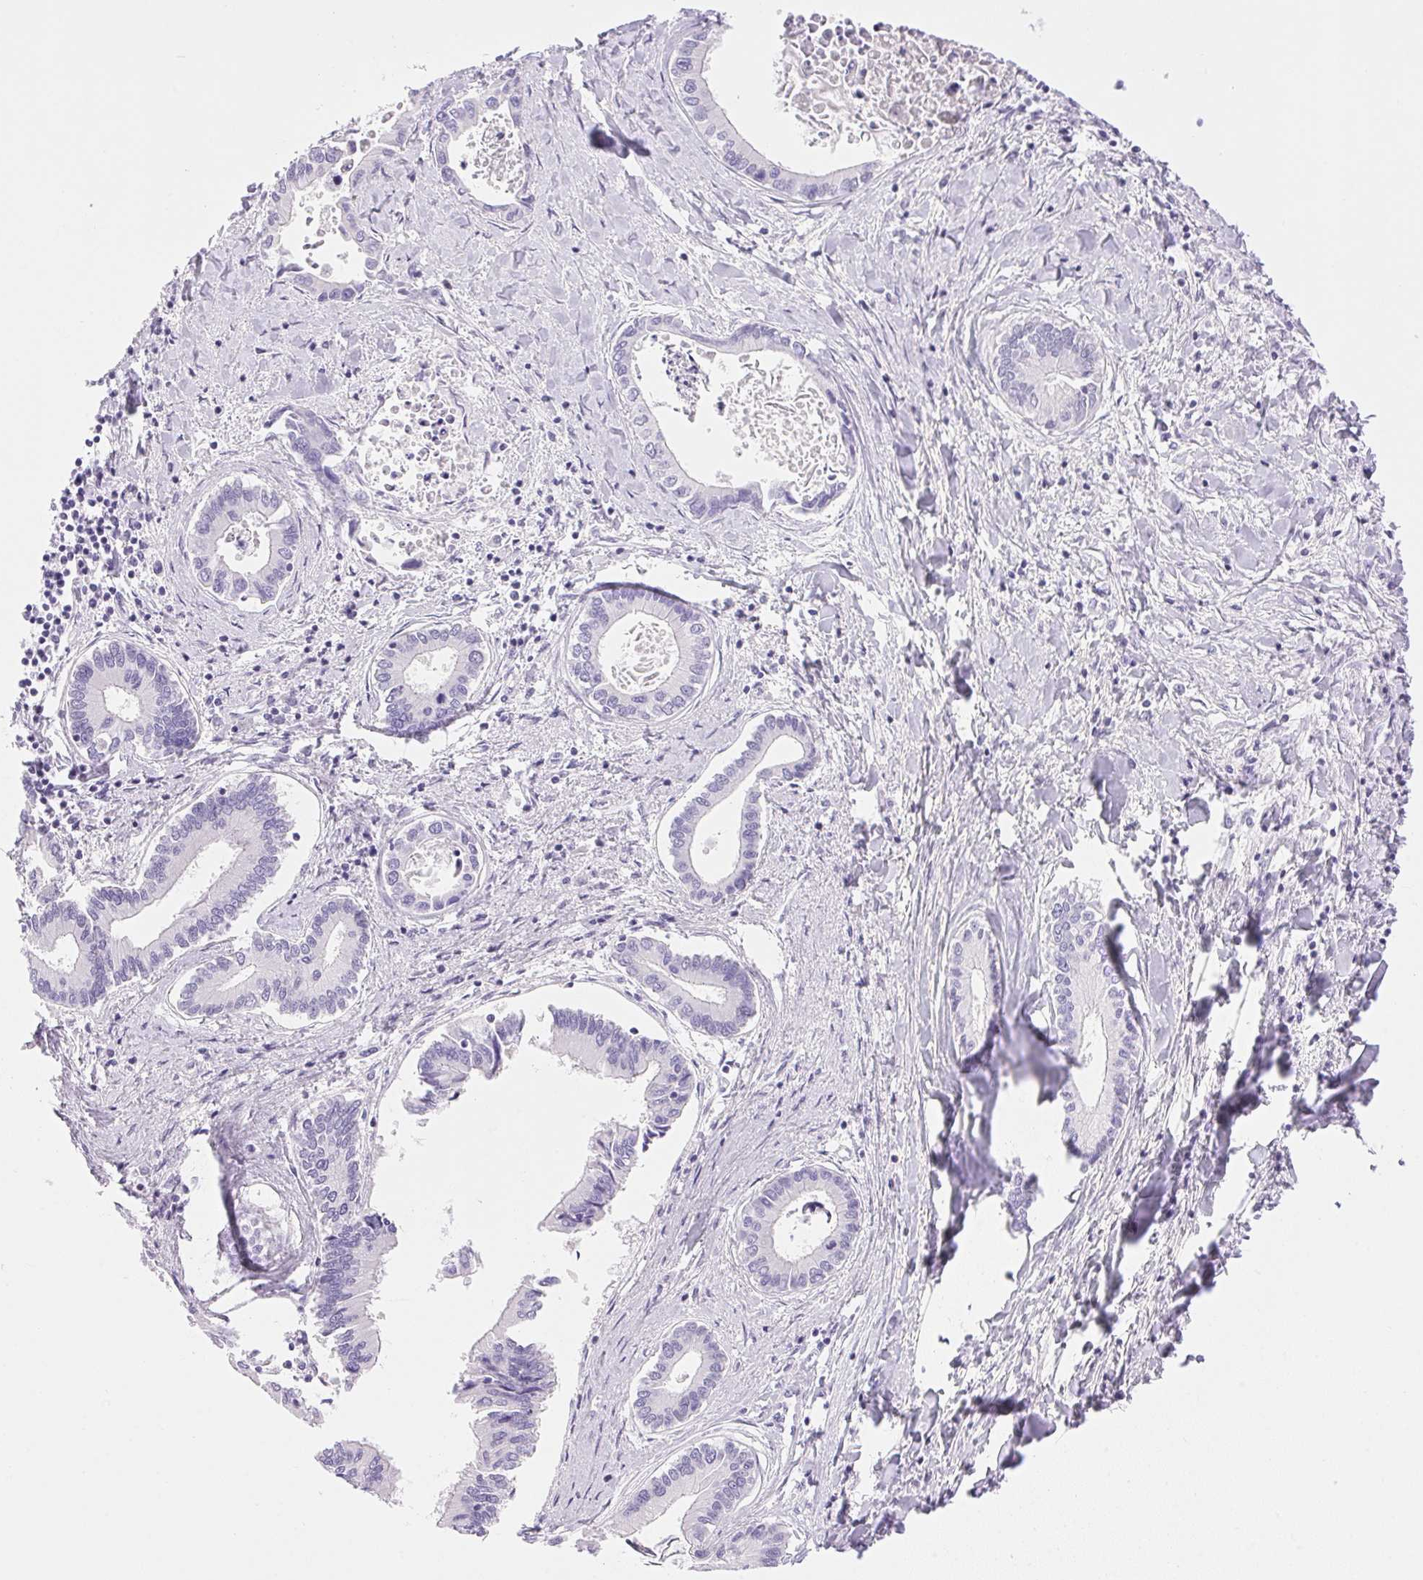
{"staining": {"intensity": "negative", "quantity": "none", "location": "none"}, "tissue": "liver cancer", "cell_type": "Tumor cells", "image_type": "cancer", "snomed": [{"axis": "morphology", "description": "Cholangiocarcinoma"}, {"axis": "topography", "description": "Liver"}], "caption": "High magnification brightfield microscopy of liver cancer (cholangiocarcinoma) stained with DAB (brown) and counterstained with hematoxylin (blue): tumor cells show no significant staining. The staining is performed using DAB (3,3'-diaminobenzidine) brown chromogen with nuclei counter-stained in using hematoxylin.", "gene": "ATP6V0A4", "patient": {"sex": "male", "age": 66}}